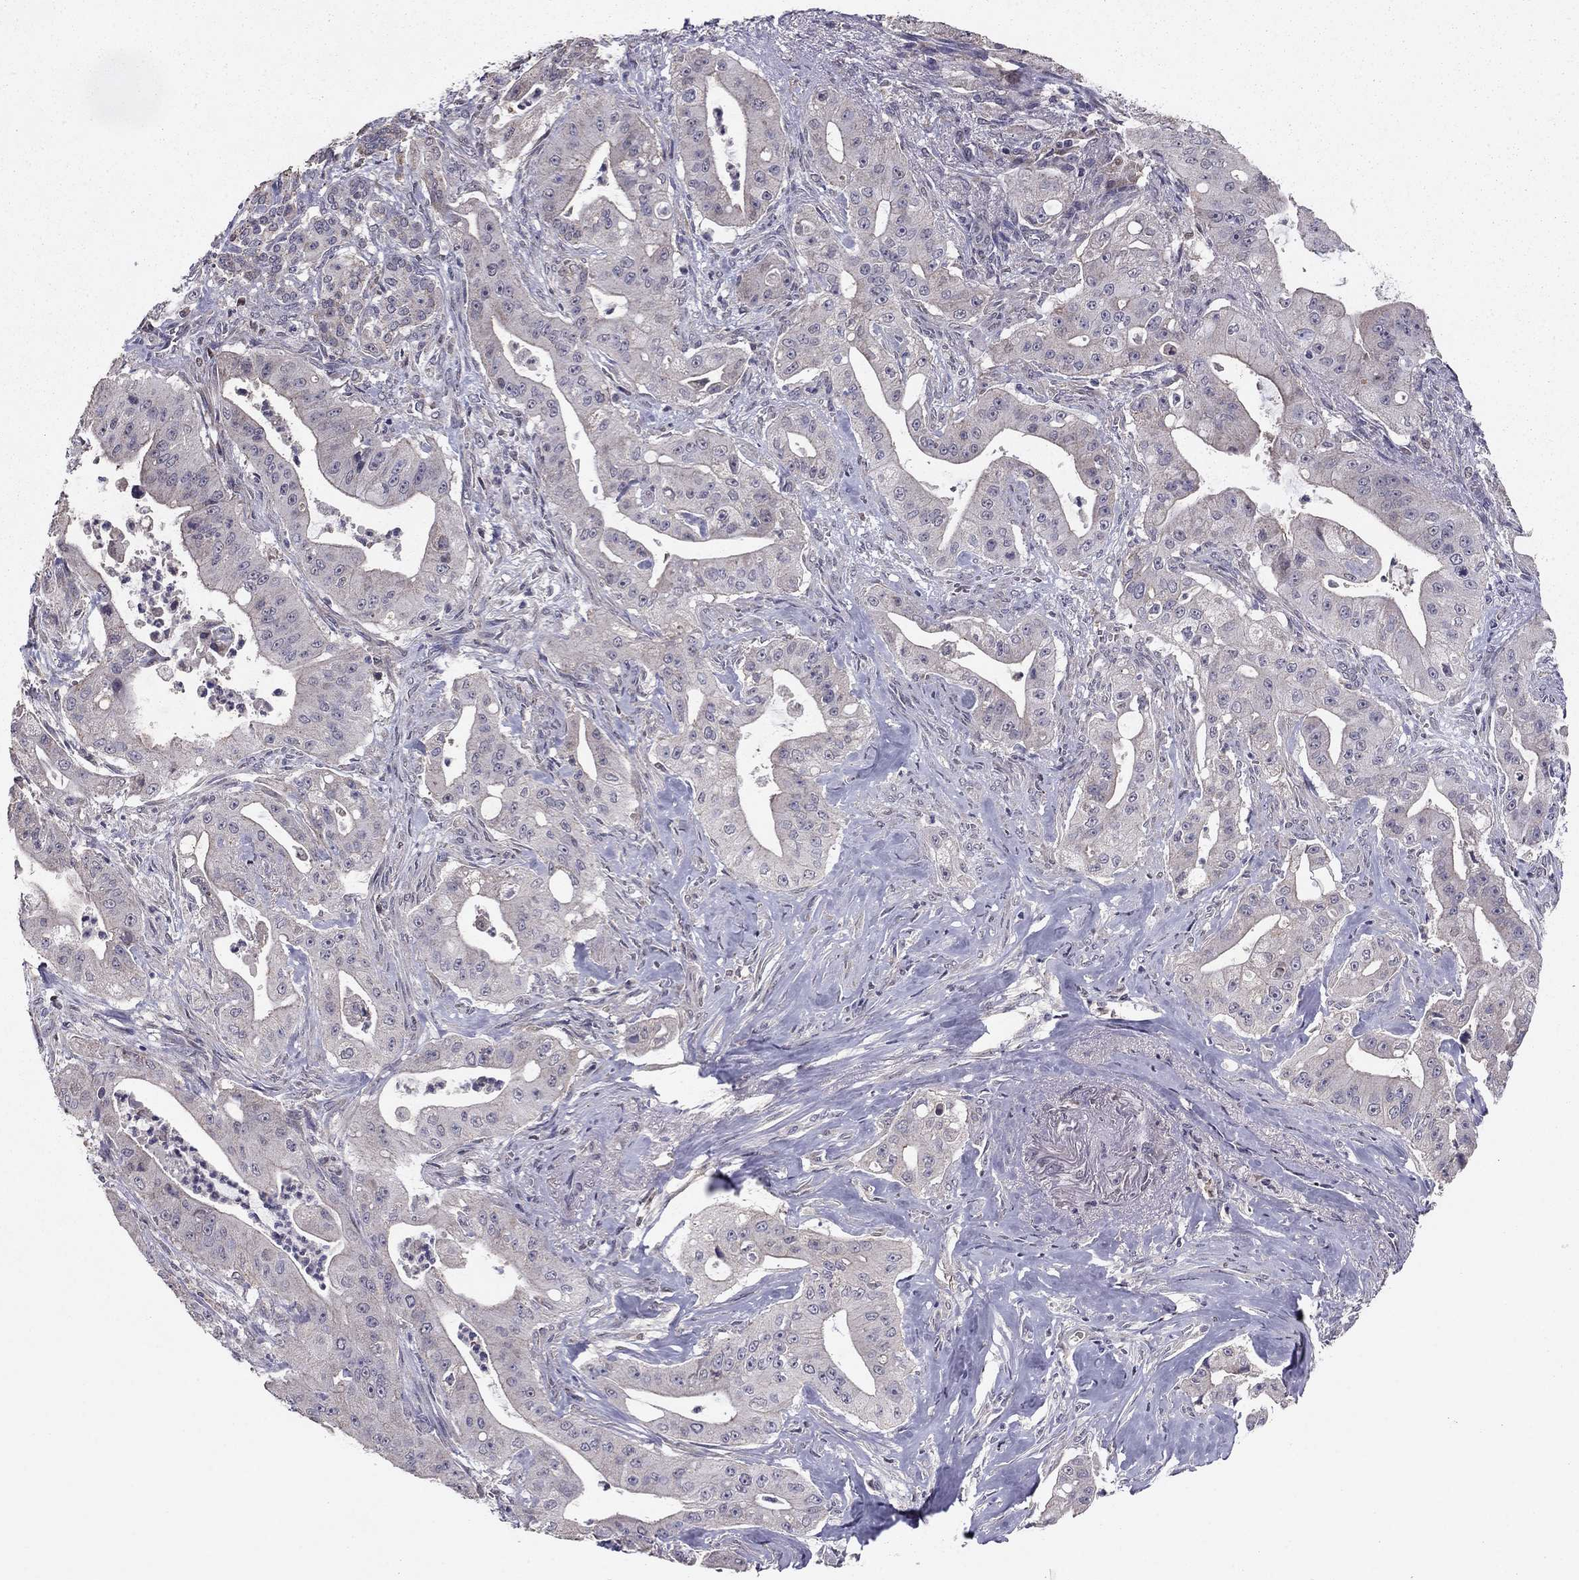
{"staining": {"intensity": "negative", "quantity": "none", "location": "none"}, "tissue": "pancreatic cancer", "cell_type": "Tumor cells", "image_type": "cancer", "snomed": [{"axis": "morphology", "description": "Normal tissue, NOS"}, {"axis": "morphology", "description": "Inflammation, NOS"}, {"axis": "morphology", "description": "Adenocarcinoma, NOS"}, {"axis": "topography", "description": "Pancreas"}], "caption": "Immunohistochemistry (IHC) micrograph of neoplastic tissue: pancreatic cancer (adenocarcinoma) stained with DAB demonstrates no significant protein positivity in tumor cells. The staining was performed using DAB to visualize the protein expression in brown, while the nuclei were stained in blue with hematoxylin (Magnification: 20x).", "gene": "HCN1", "patient": {"sex": "male", "age": 57}}